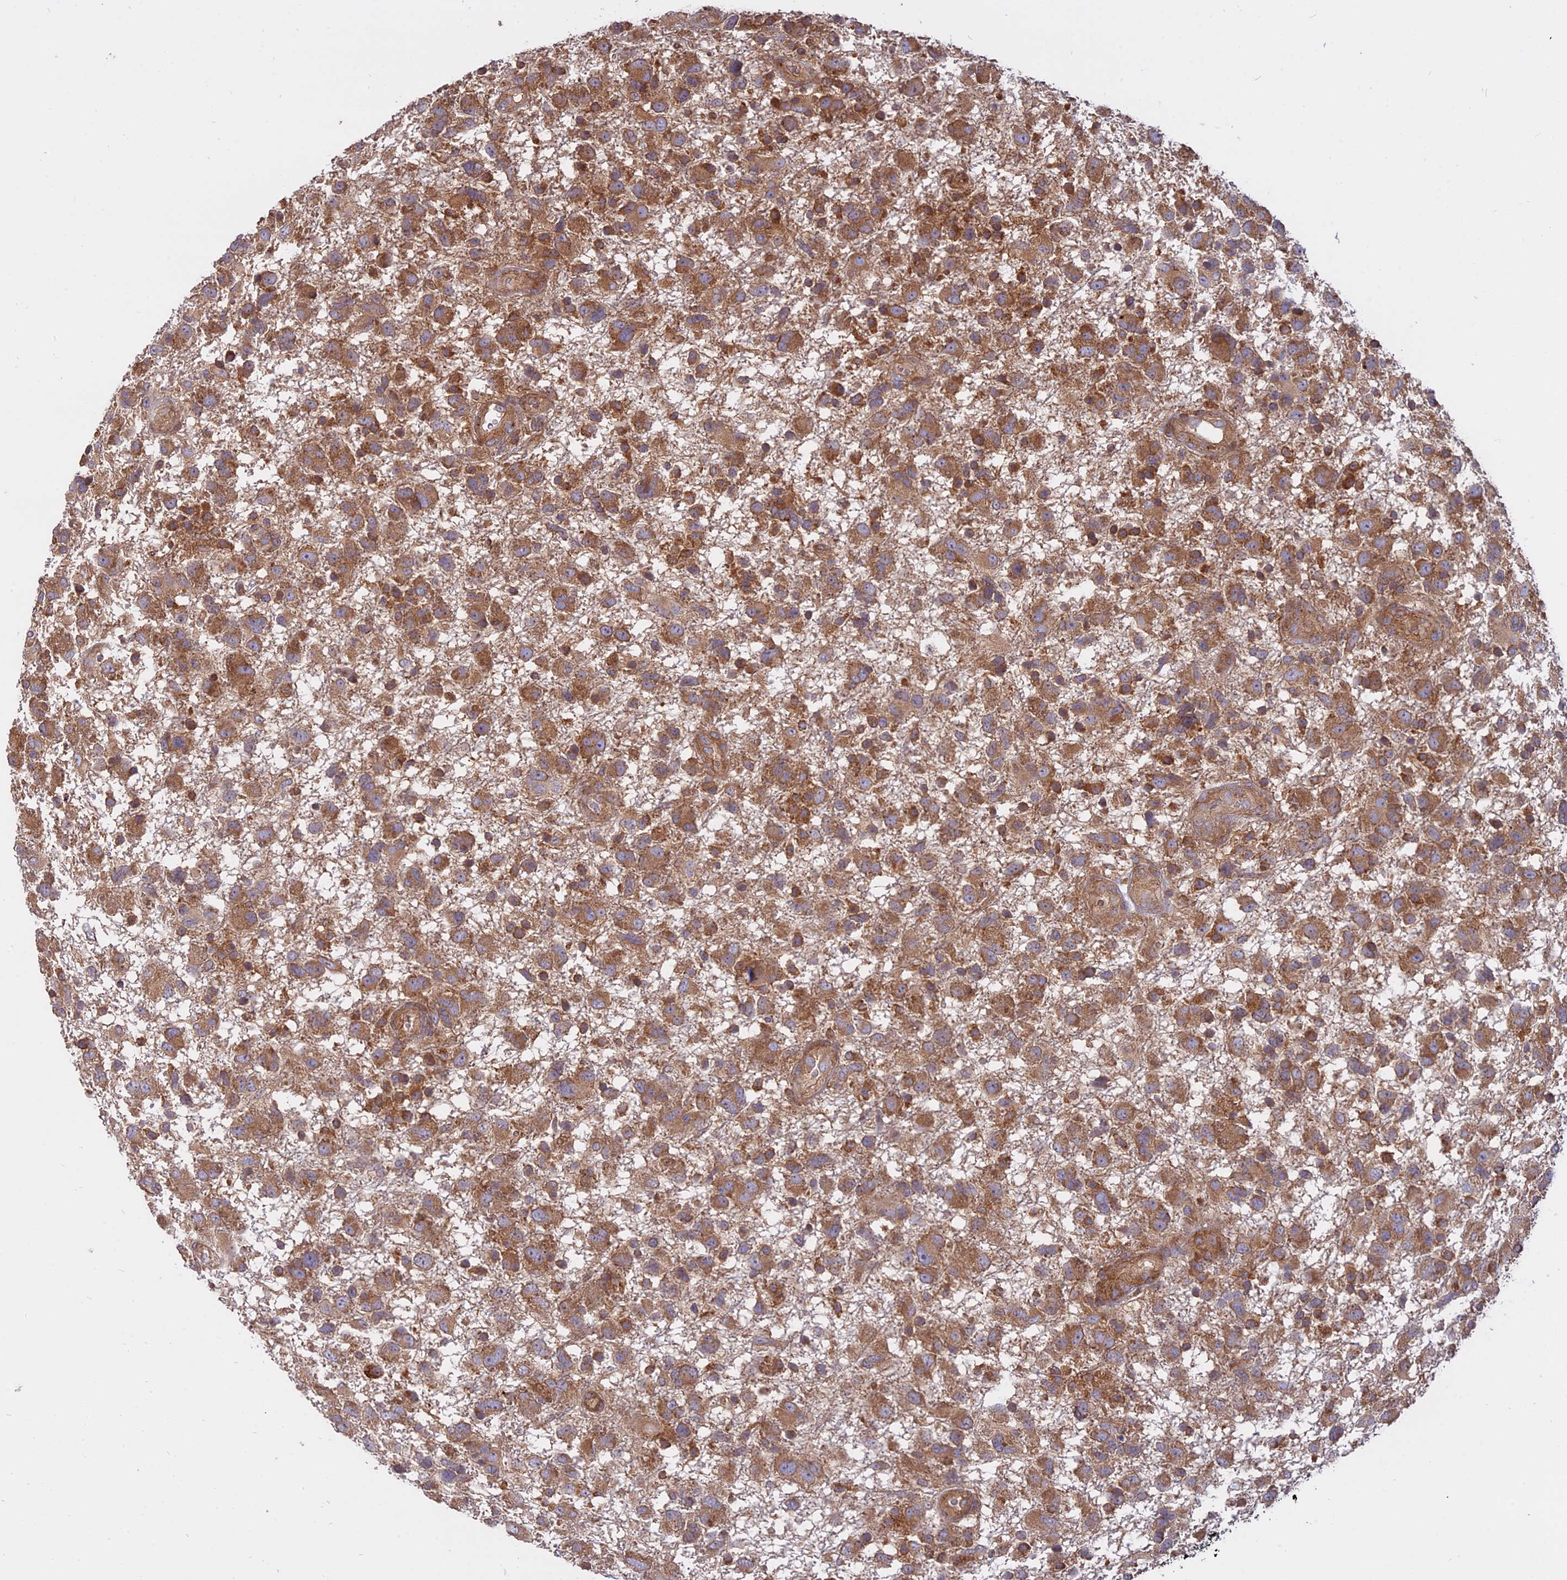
{"staining": {"intensity": "moderate", "quantity": ">75%", "location": "cytoplasmic/membranous"}, "tissue": "glioma", "cell_type": "Tumor cells", "image_type": "cancer", "snomed": [{"axis": "morphology", "description": "Glioma, malignant, High grade"}, {"axis": "topography", "description": "Brain"}], "caption": "The image demonstrates a brown stain indicating the presence of a protein in the cytoplasmic/membranous of tumor cells in malignant glioma (high-grade). (Stains: DAB (3,3'-diaminobenzidine) in brown, nuclei in blue, Microscopy: brightfield microscopy at high magnification).", "gene": "TMEM208", "patient": {"sex": "male", "age": 61}}